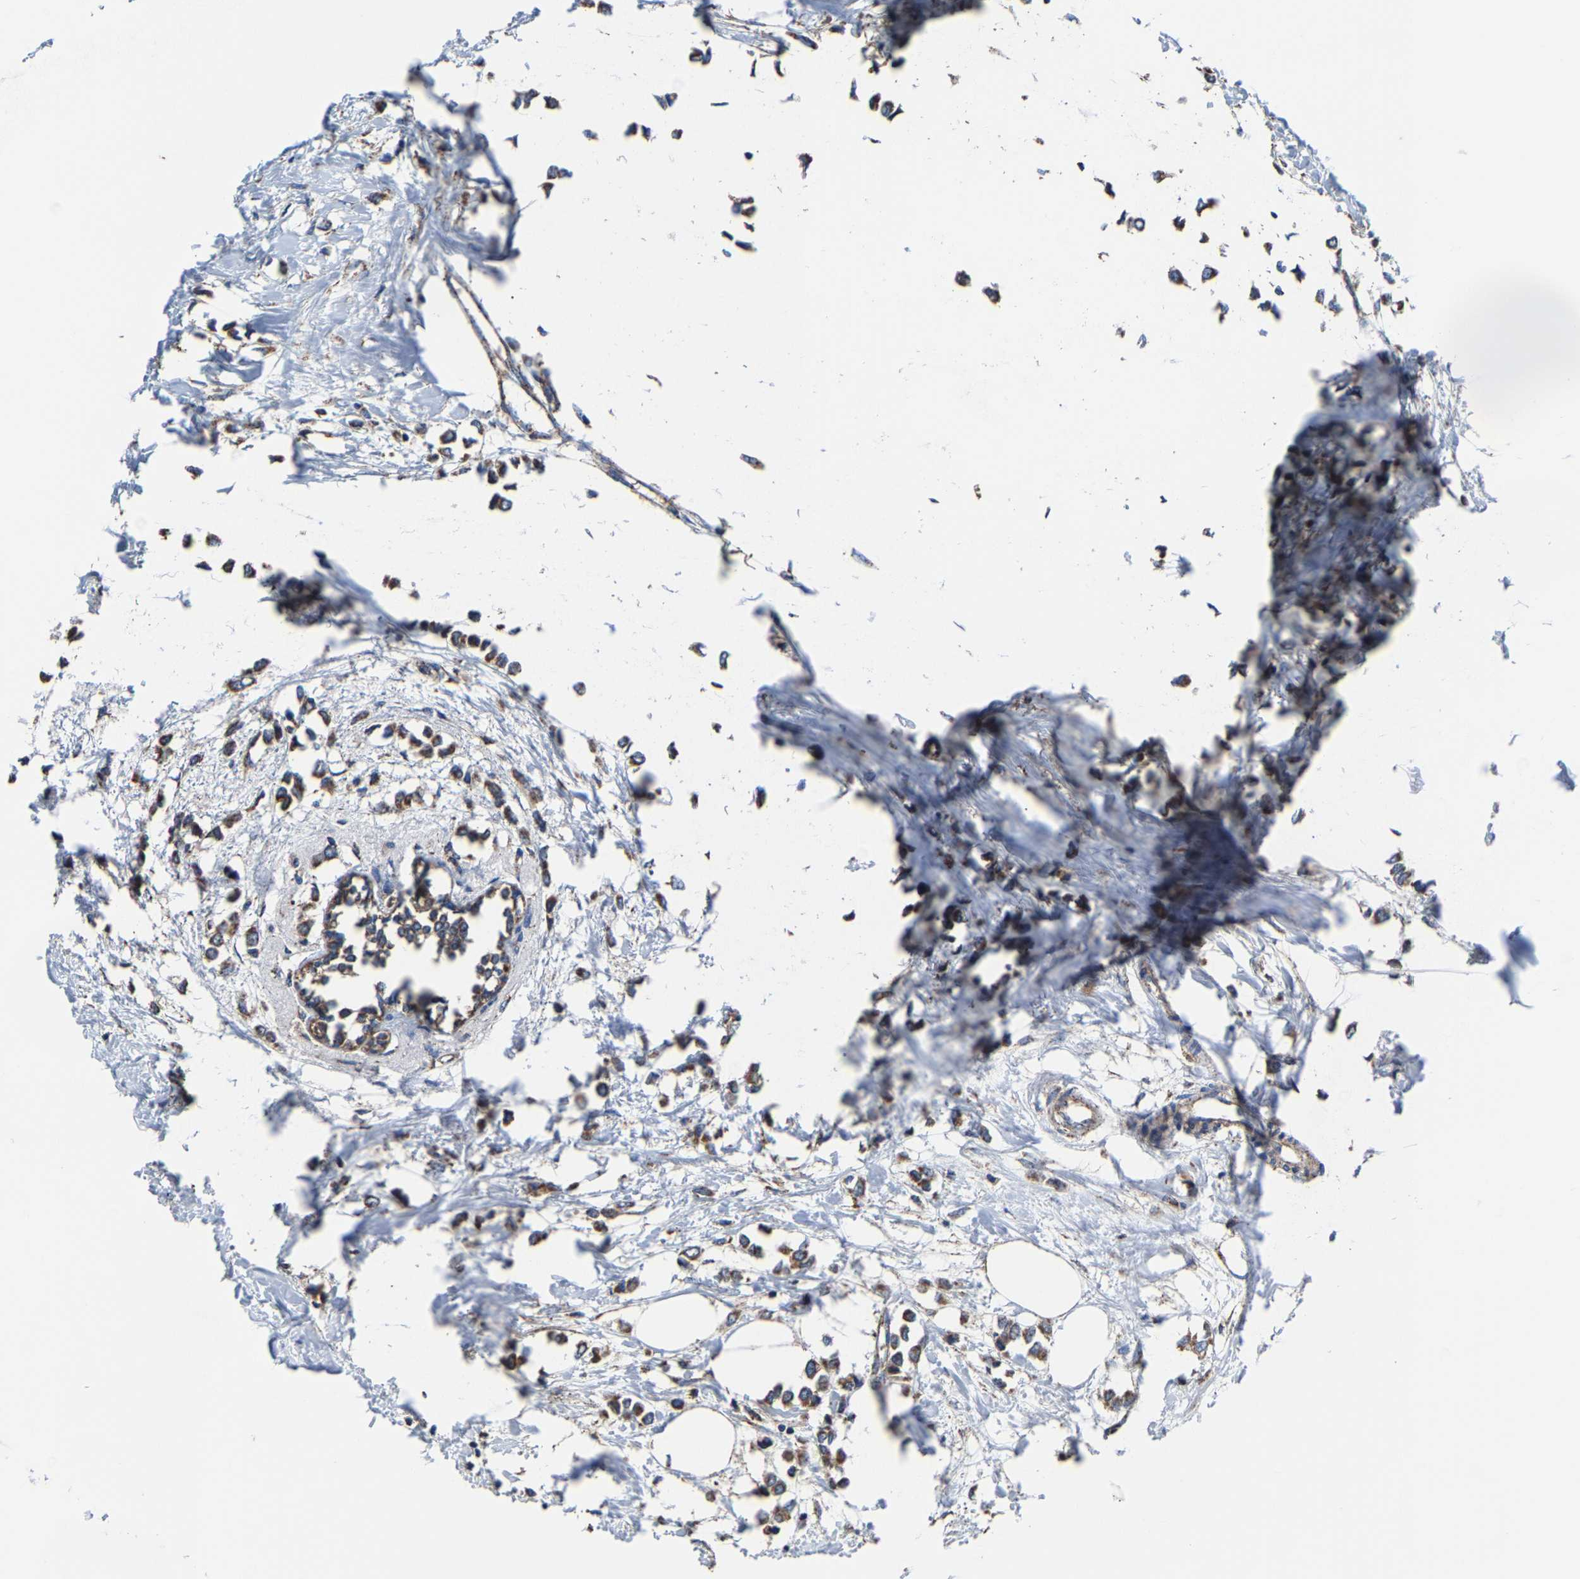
{"staining": {"intensity": "moderate", "quantity": ">75%", "location": "cytoplasmic/membranous"}, "tissue": "breast cancer", "cell_type": "Tumor cells", "image_type": "cancer", "snomed": [{"axis": "morphology", "description": "Lobular carcinoma"}, {"axis": "topography", "description": "Breast"}], "caption": "High-magnification brightfield microscopy of breast cancer stained with DAB (3,3'-diaminobenzidine) (brown) and counterstained with hematoxylin (blue). tumor cells exhibit moderate cytoplasmic/membranous expression is present in approximately>75% of cells.", "gene": "ZCCHC7", "patient": {"sex": "female", "age": 51}}